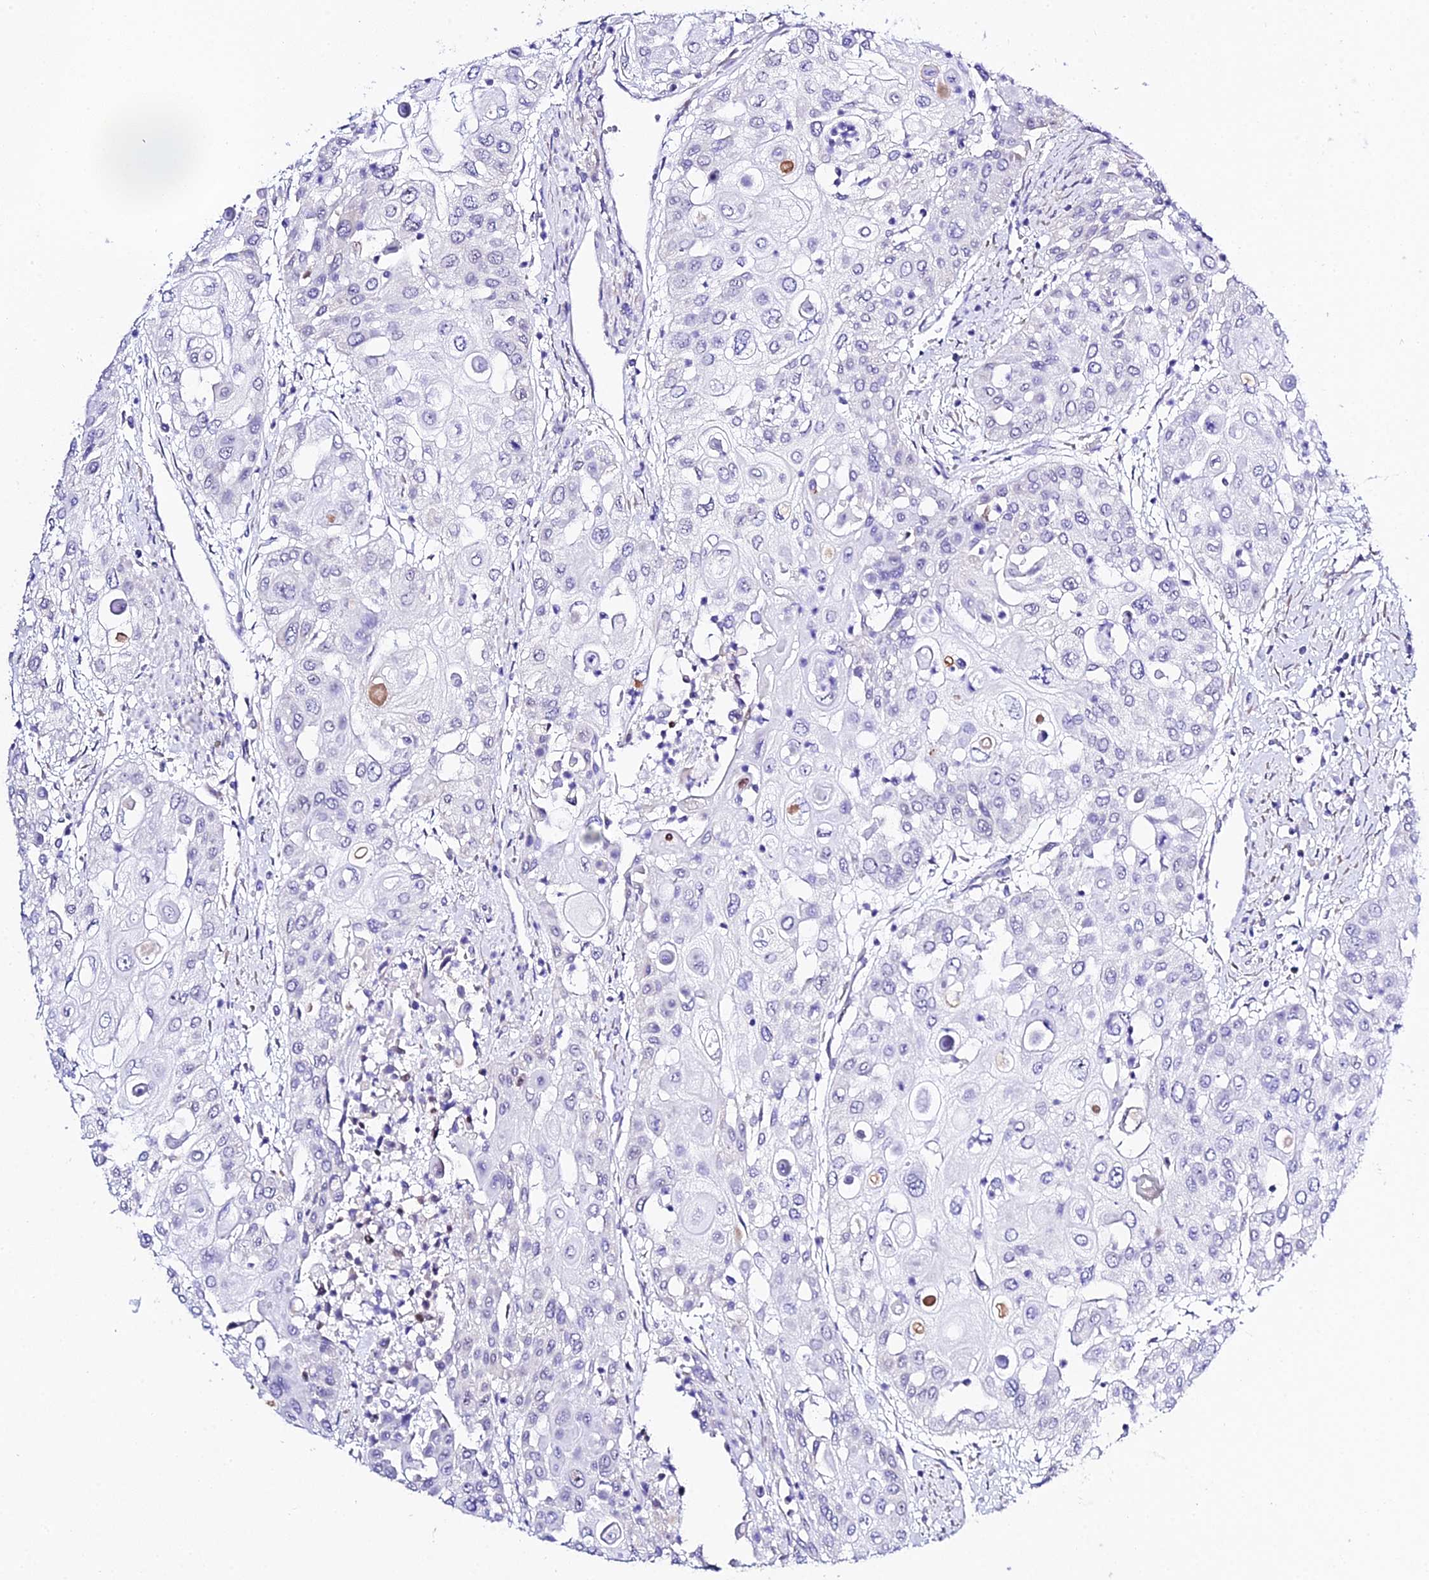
{"staining": {"intensity": "negative", "quantity": "none", "location": "none"}, "tissue": "urothelial cancer", "cell_type": "Tumor cells", "image_type": "cancer", "snomed": [{"axis": "morphology", "description": "Urothelial carcinoma, High grade"}, {"axis": "topography", "description": "Urinary bladder"}], "caption": "DAB (3,3'-diaminobenzidine) immunohistochemical staining of urothelial cancer displays no significant expression in tumor cells.", "gene": "POFUT2", "patient": {"sex": "female", "age": 79}}